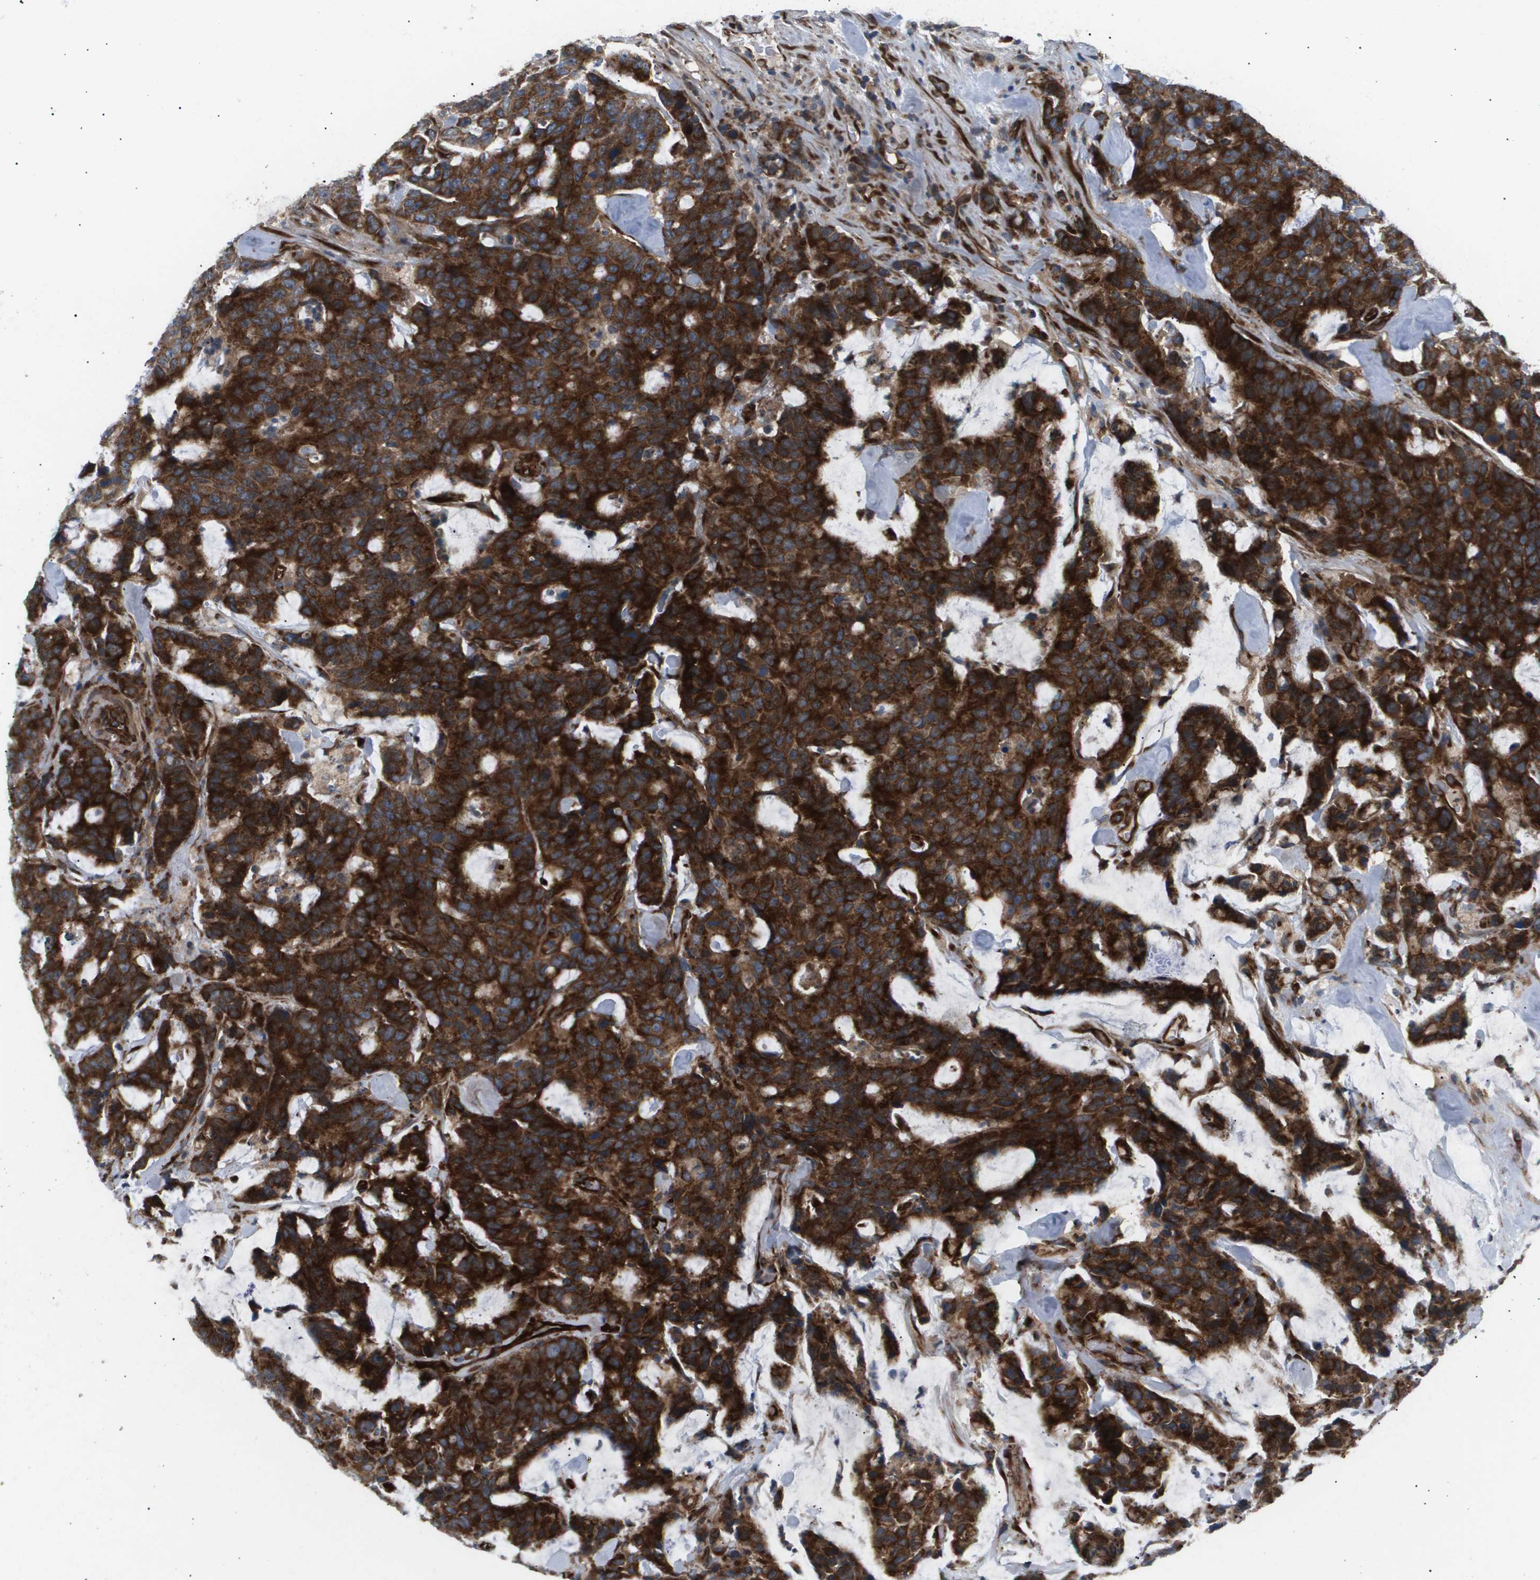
{"staining": {"intensity": "strong", "quantity": ">75%", "location": "cytoplasmic/membranous"}, "tissue": "colorectal cancer", "cell_type": "Tumor cells", "image_type": "cancer", "snomed": [{"axis": "morphology", "description": "Adenocarcinoma, NOS"}, {"axis": "topography", "description": "Colon"}], "caption": "Colorectal cancer (adenocarcinoma) stained with a protein marker displays strong staining in tumor cells.", "gene": "LYSMD3", "patient": {"sex": "female", "age": 86}}